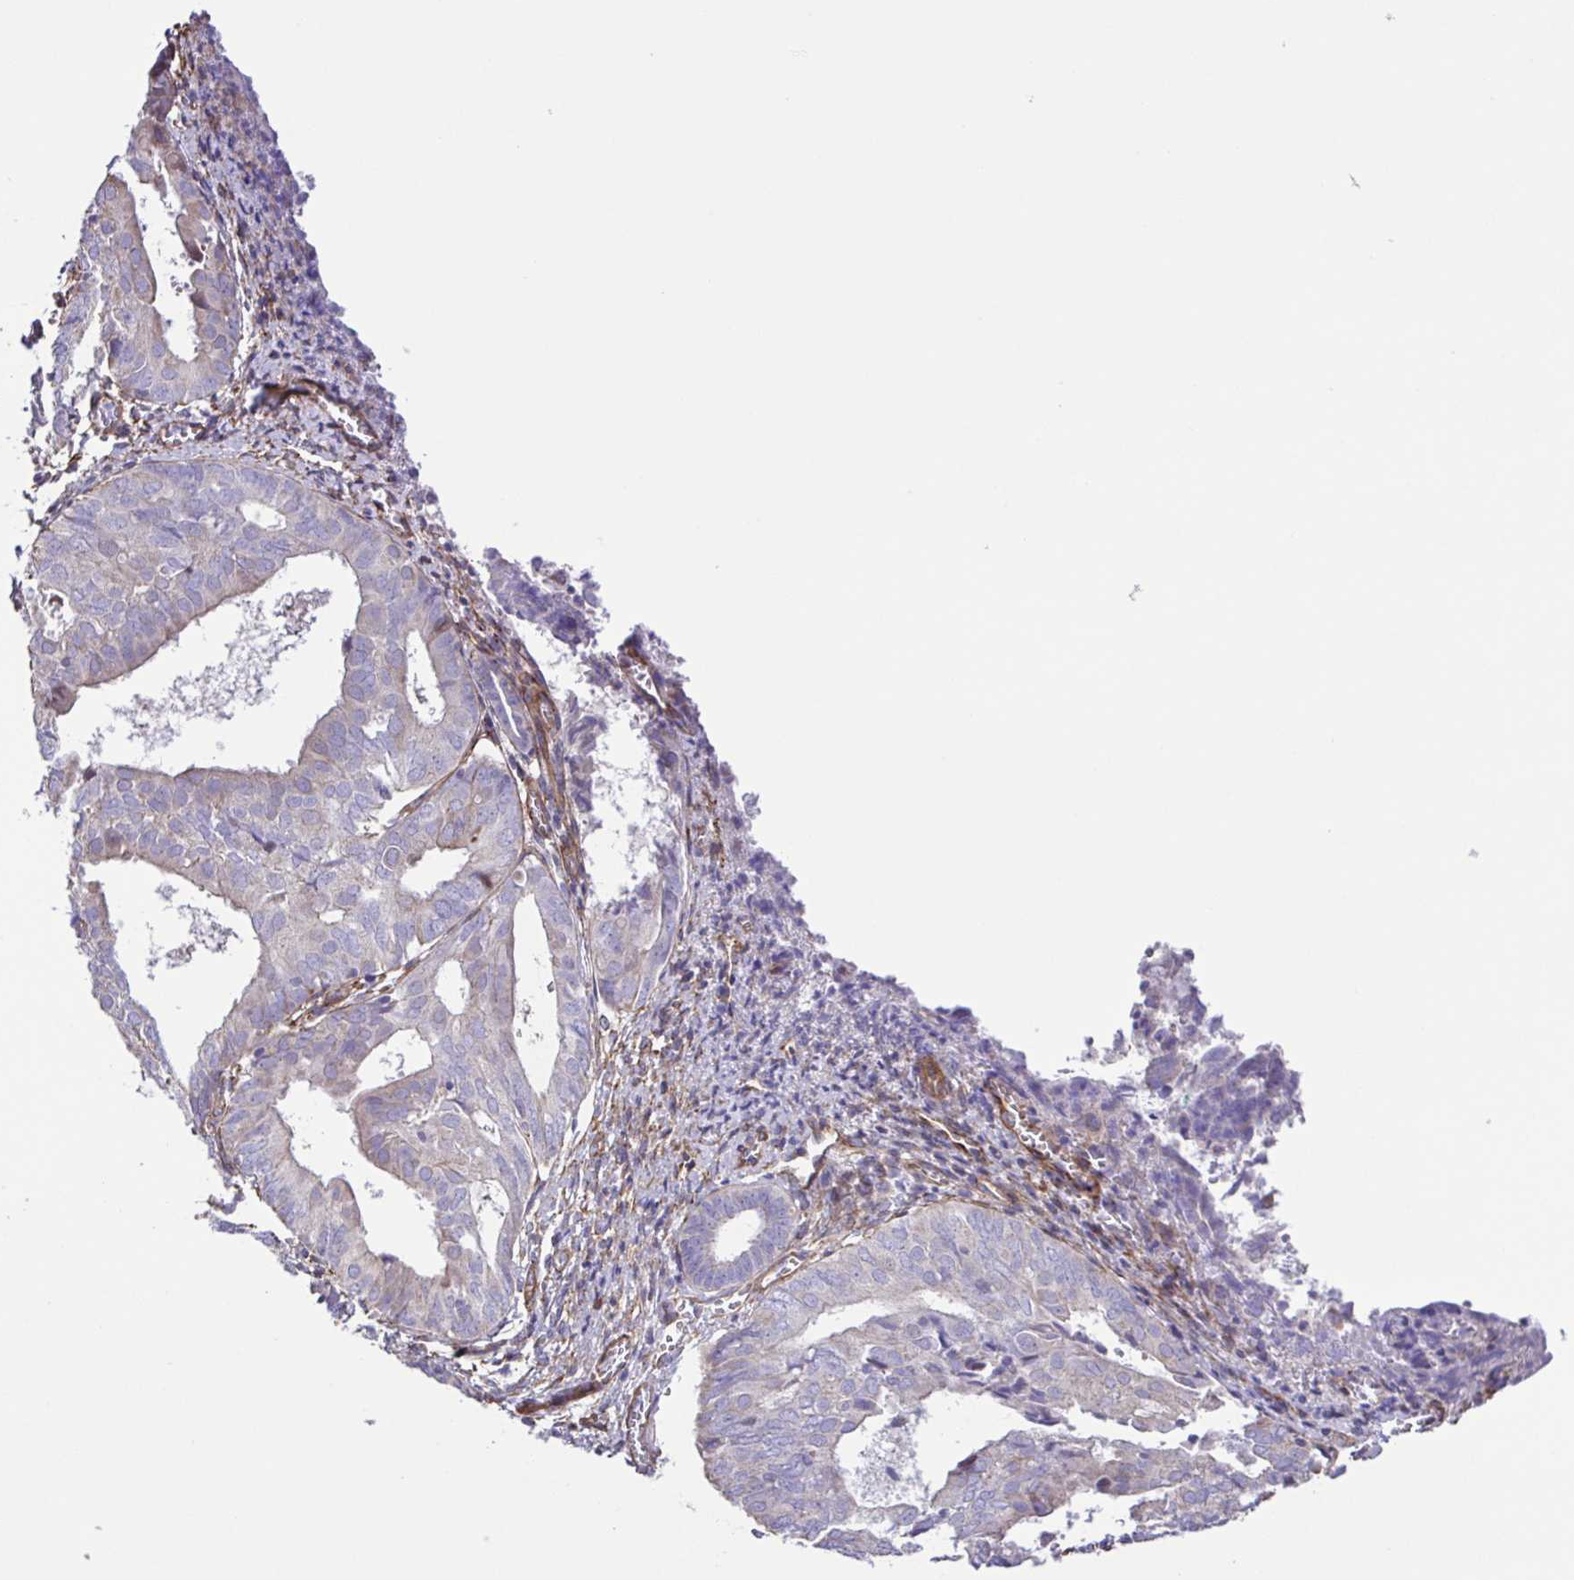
{"staining": {"intensity": "negative", "quantity": "none", "location": "none"}, "tissue": "endometrium", "cell_type": "Cells in endometrial stroma", "image_type": "normal", "snomed": [{"axis": "morphology", "description": "Normal tissue, NOS"}, {"axis": "topography", "description": "Endometrium"}], "caption": "Immunohistochemical staining of benign human endometrium reveals no significant positivity in cells in endometrial stroma.", "gene": "FLT1", "patient": {"sex": "female", "age": 50}}